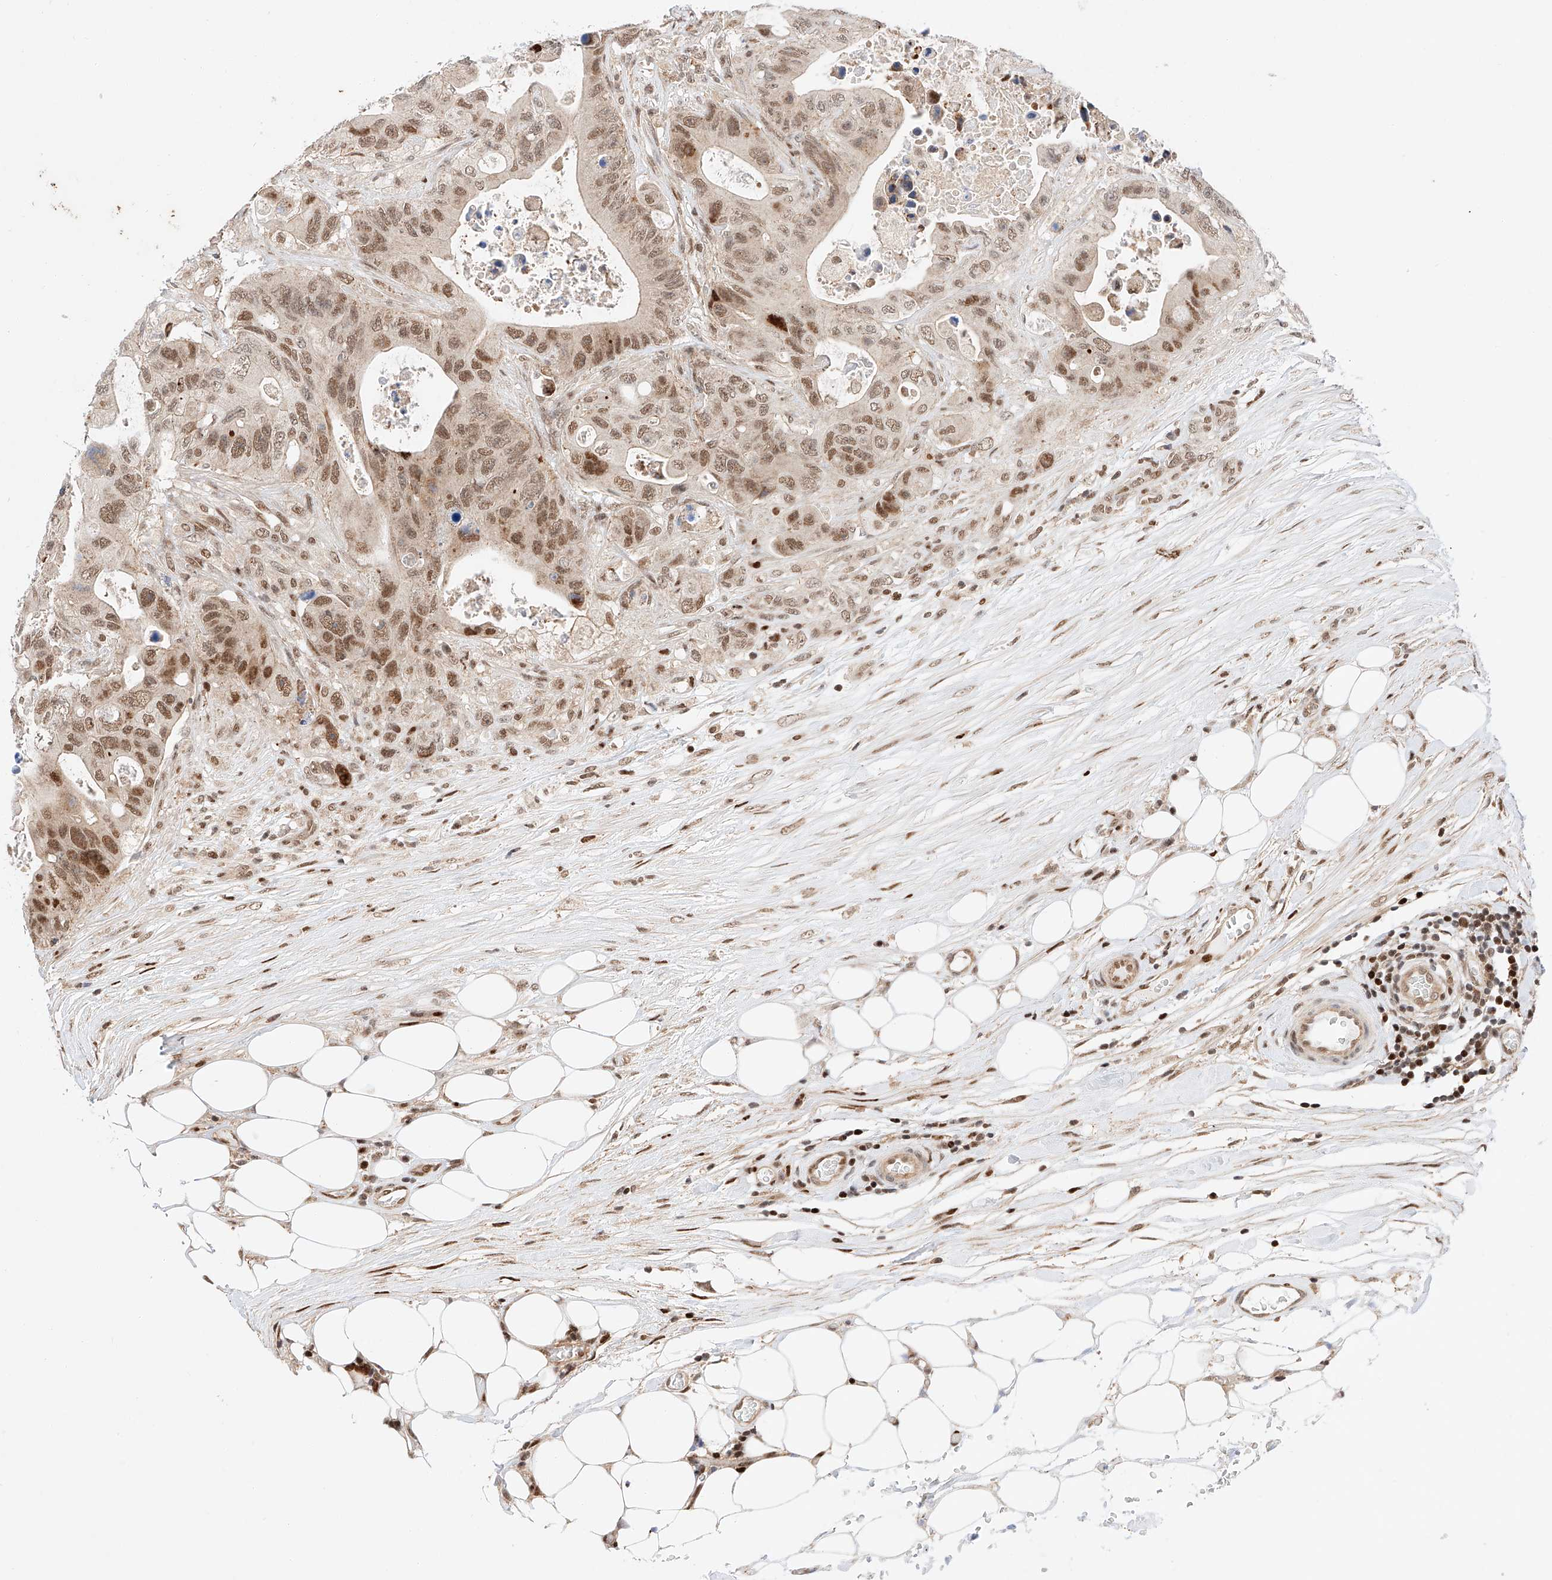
{"staining": {"intensity": "moderate", "quantity": ">75%", "location": "nuclear"}, "tissue": "colorectal cancer", "cell_type": "Tumor cells", "image_type": "cancer", "snomed": [{"axis": "morphology", "description": "Adenocarcinoma, NOS"}, {"axis": "topography", "description": "Colon"}], "caption": "Approximately >75% of tumor cells in human adenocarcinoma (colorectal) display moderate nuclear protein positivity as visualized by brown immunohistochemical staining.", "gene": "HDAC9", "patient": {"sex": "female", "age": 46}}